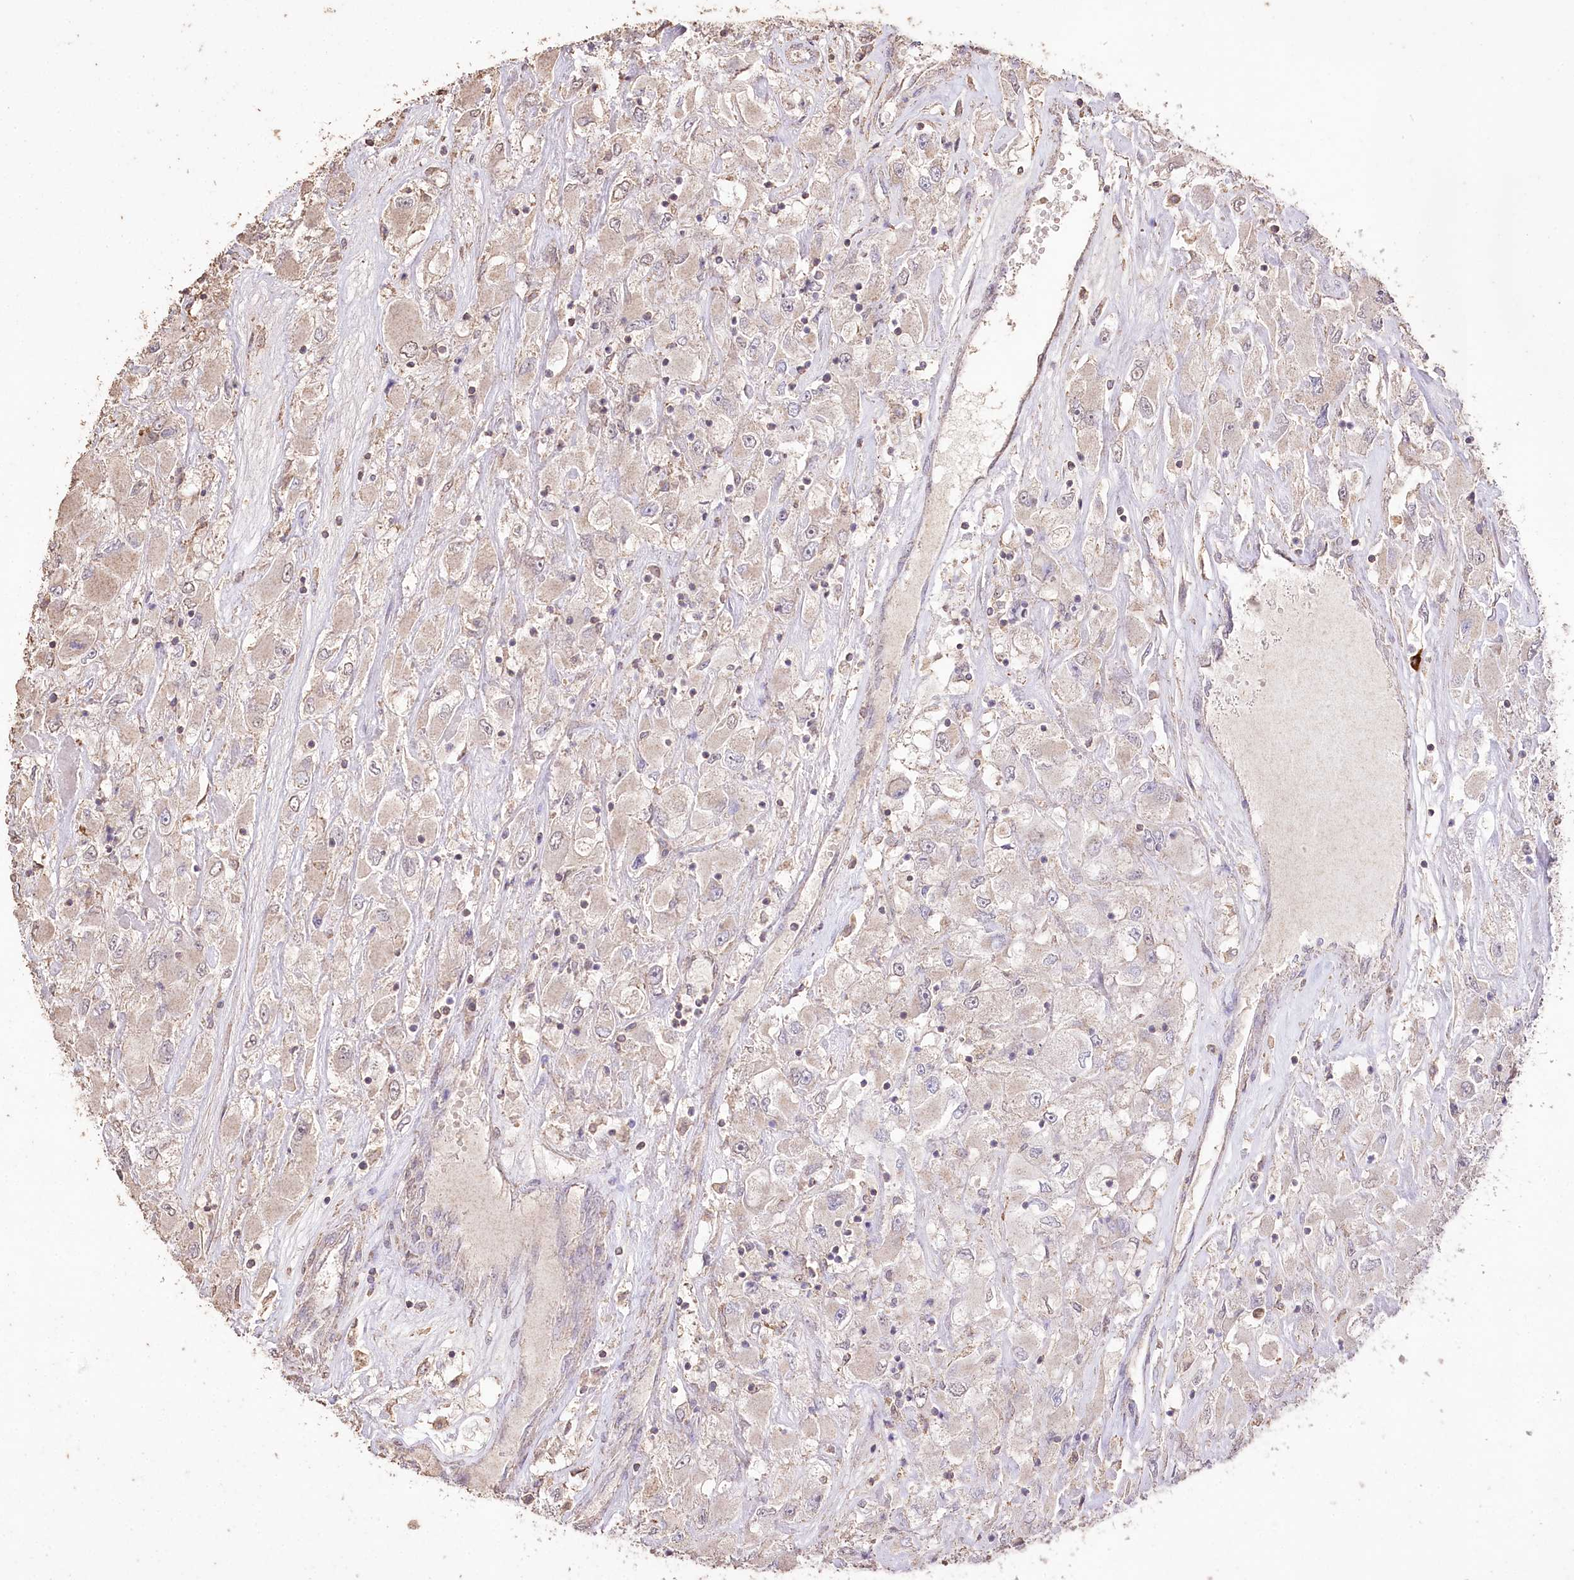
{"staining": {"intensity": "negative", "quantity": "none", "location": "none"}, "tissue": "renal cancer", "cell_type": "Tumor cells", "image_type": "cancer", "snomed": [{"axis": "morphology", "description": "Adenocarcinoma, NOS"}, {"axis": "topography", "description": "Kidney"}], "caption": "There is no significant staining in tumor cells of renal cancer (adenocarcinoma).", "gene": "IREB2", "patient": {"sex": "female", "age": 52}}